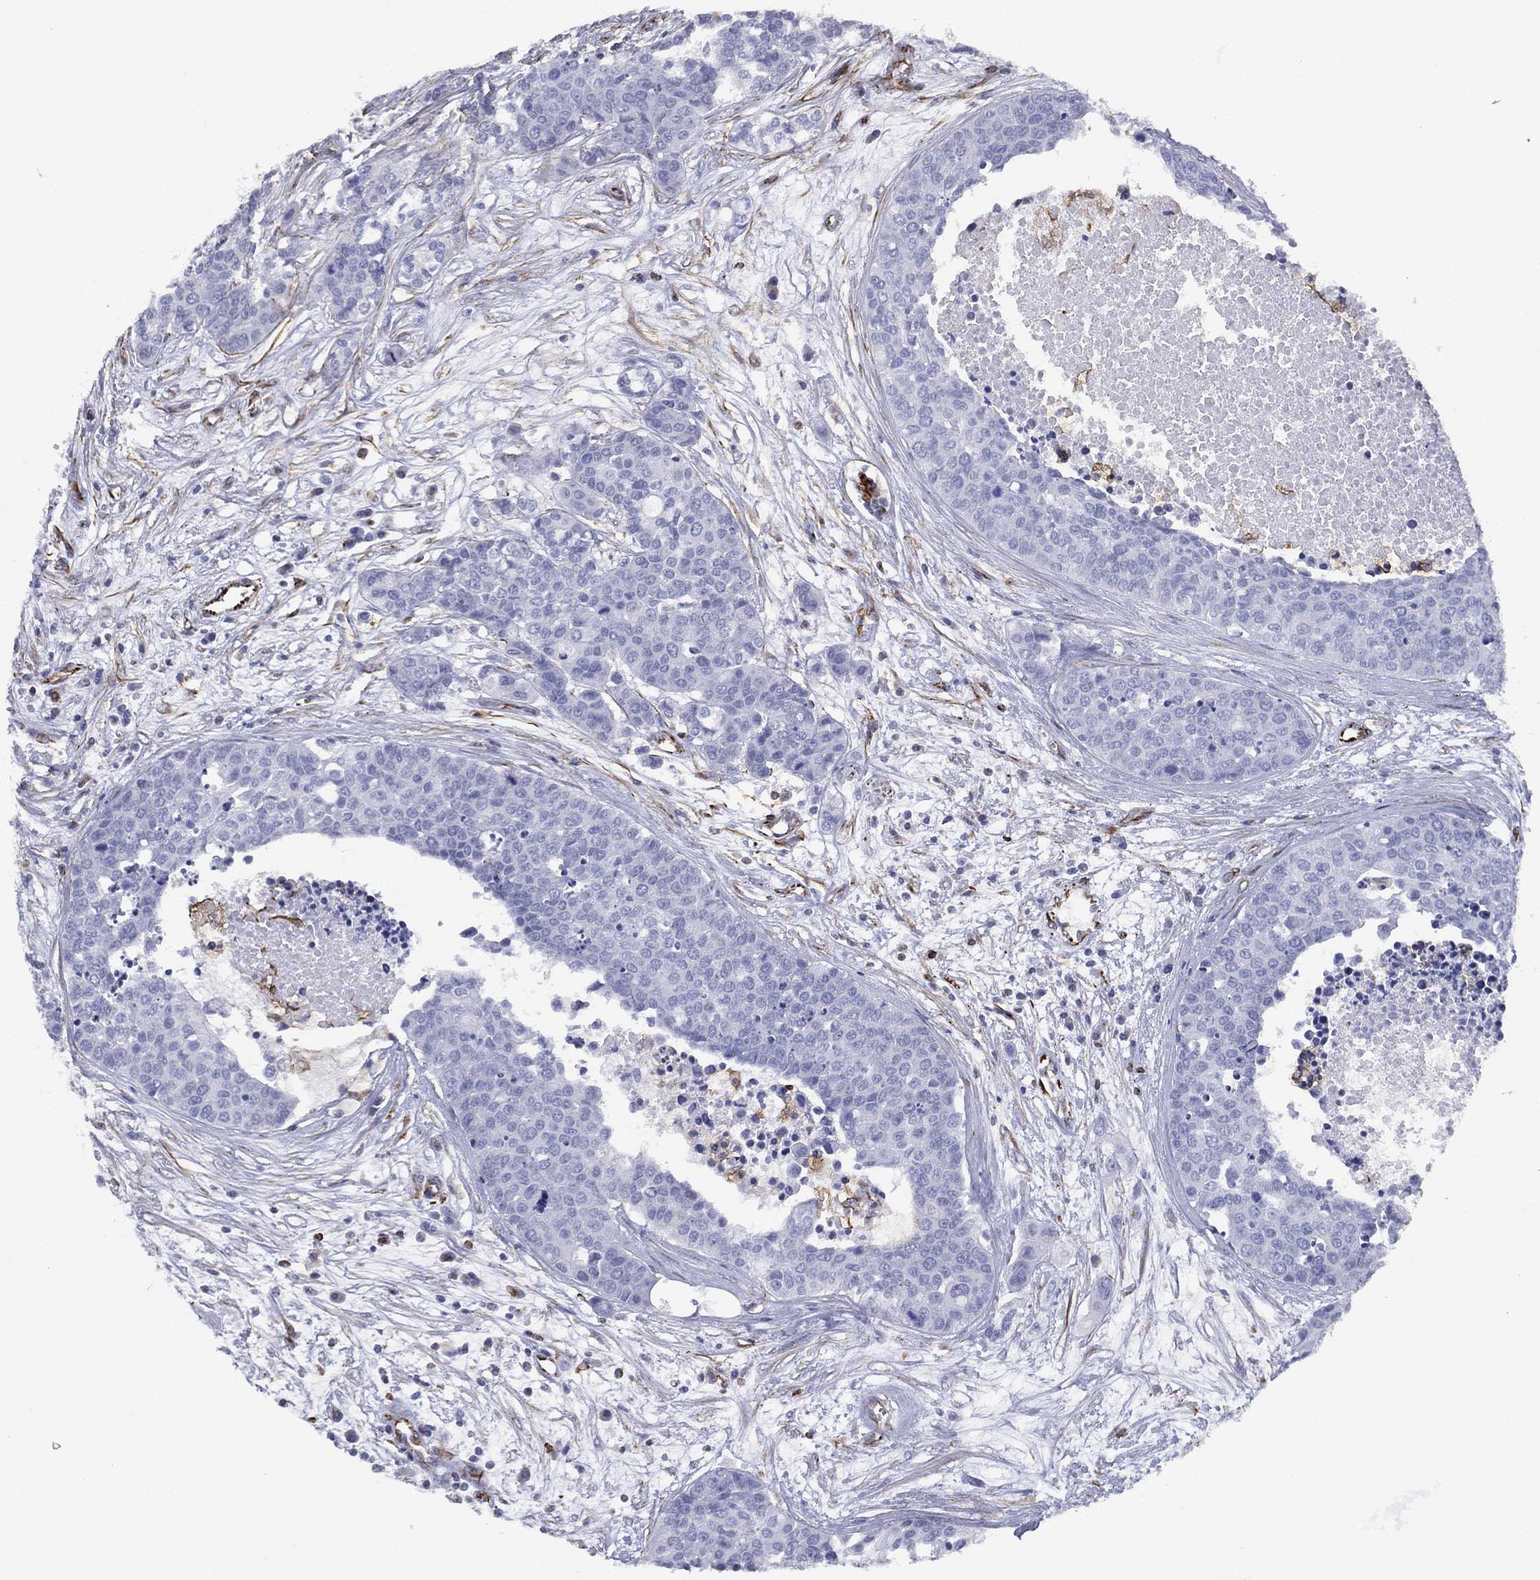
{"staining": {"intensity": "negative", "quantity": "none", "location": "none"}, "tissue": "carcinoid", "cell_type": "Tumor cells", "image_type": "cancer", "snomed": [{"axis": "morphology", "description": "Carcinoid, malignant, NOS"}, {"axis": "topography", "description": "Colon"}], "caption": "Malignant carcinoid stained for a protein using immunohistochemistry (IHC) reveals no staining tumor cells.", "gene": "MAS1", "patient": {"sex": "male", "age": 81}}